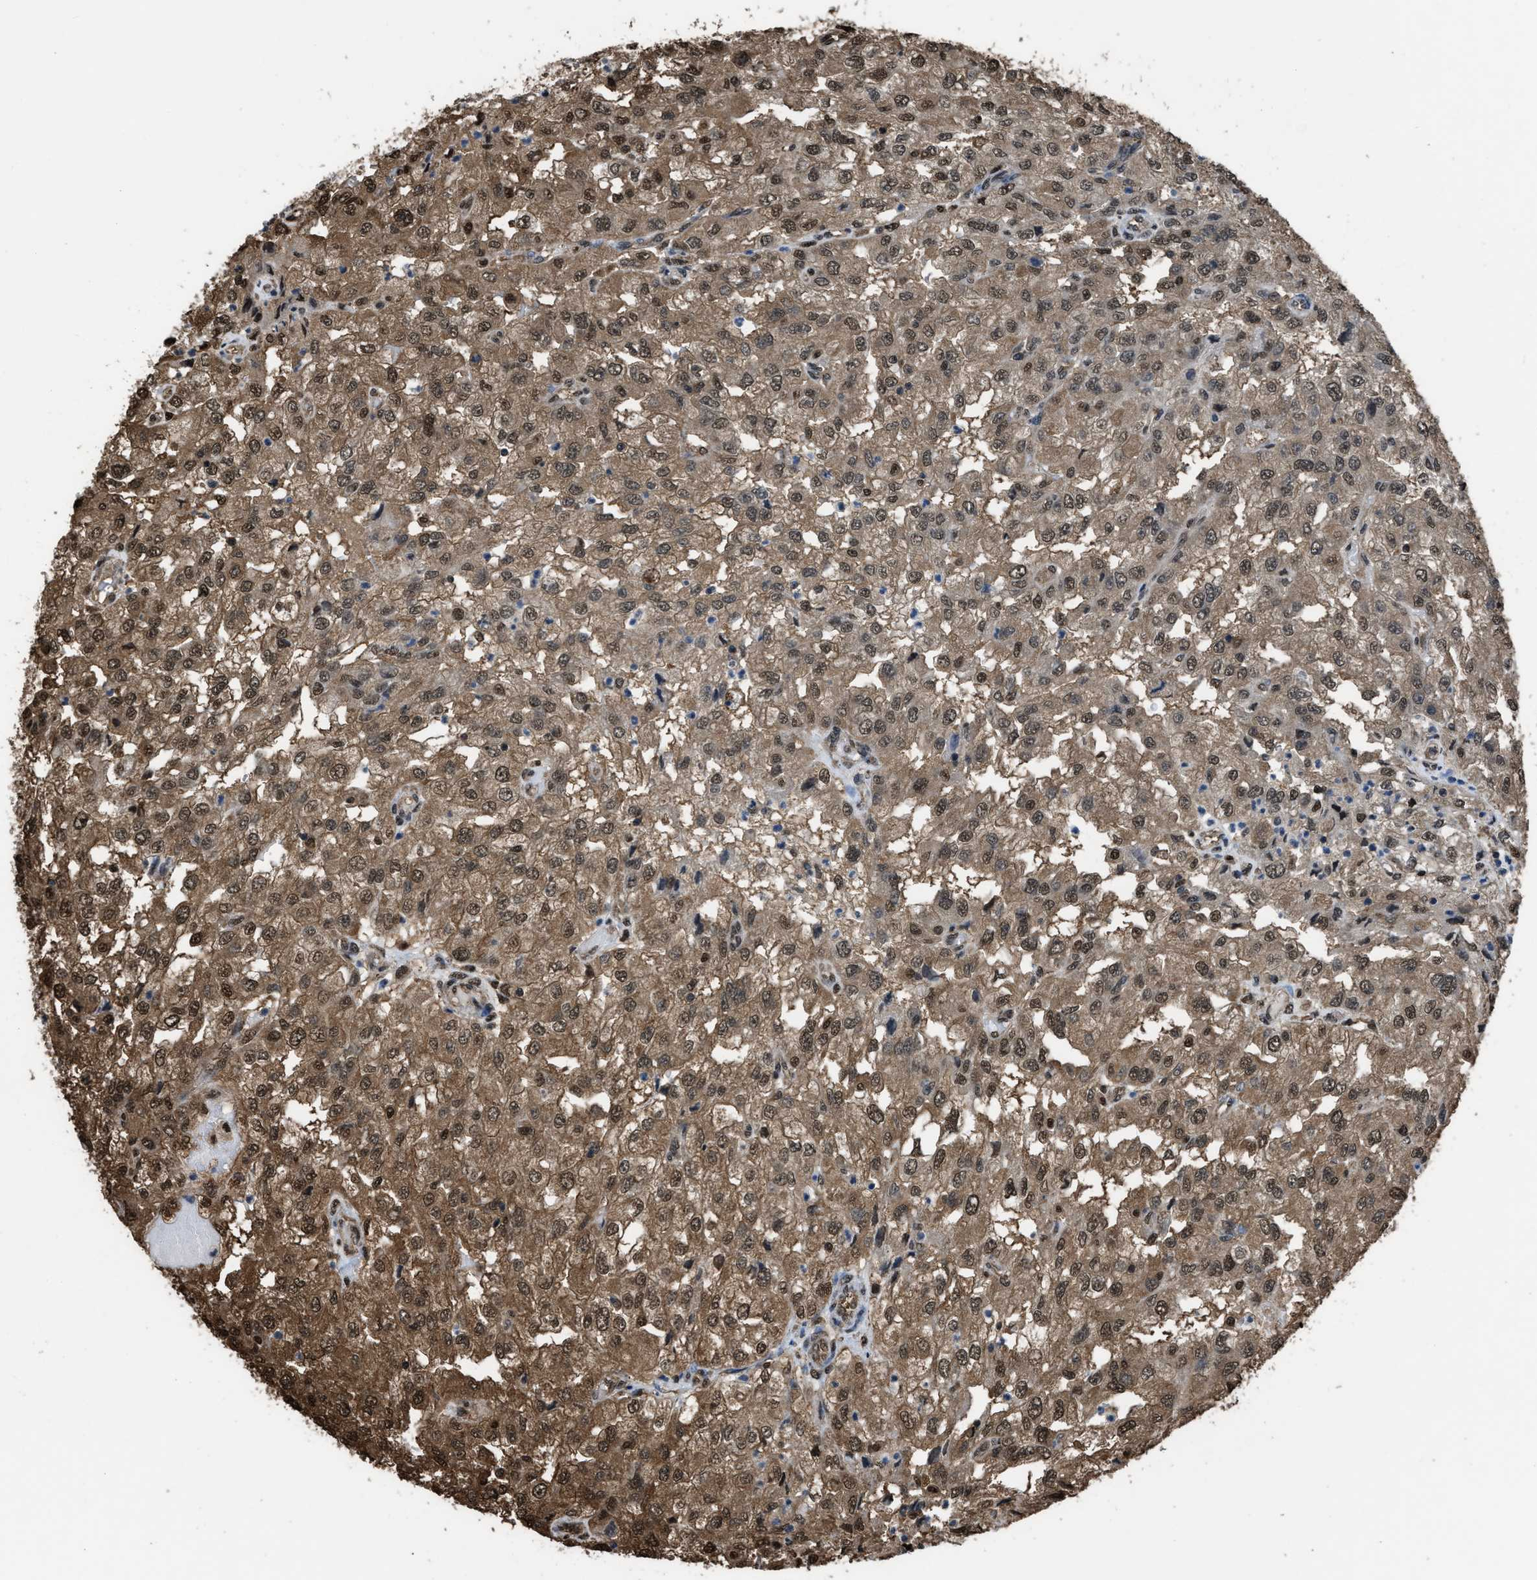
{"staining": {"intensity": "moderate", "quantity": ">75%", "location": "cytoplasmic/membranous,nuclear"}, "tissue": "renal cancer", "cell_type": "Tumor cells", "image_type": "cancer", "snomed": [{"axis": "morphology", "description": "Adenocarcinoma, NOS"}, {"axis": "topography", "description": "Kidney"}], "caption": "Moderate cytoplasmic/membranous and nuclear protein staining is seen in approximately >75% of tumor cells in adenocarcinoma (renal).", "gene": "FNTA", "patient": {"sex": "female", "age": 54}}